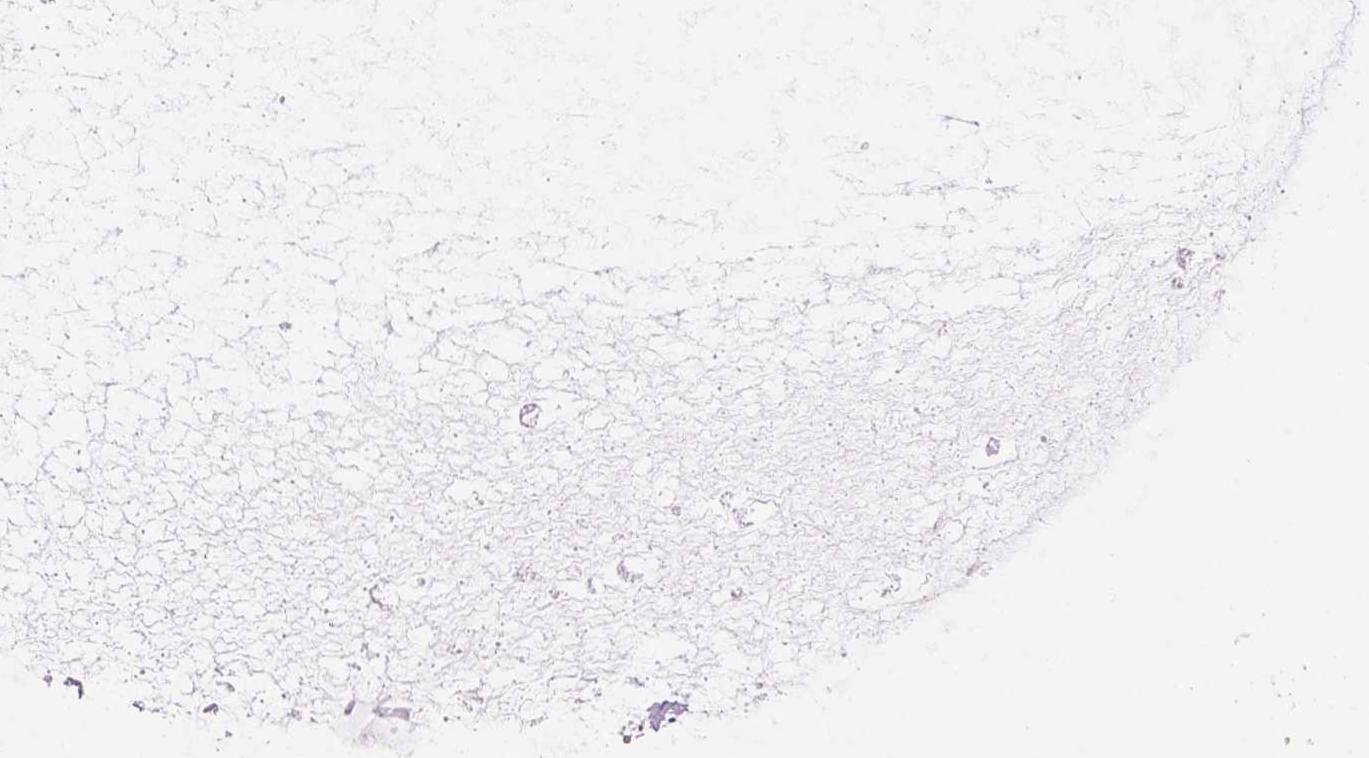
{"staining": {"intensity": "negative", "quantity": "none", "location": "none"}, "tissue": "ovarian cancer", "cell_type": "Tumor cells", "image_type": "cancer", "snomed": [{"axis": "morphology", "description": "Cystadenocarcinoma, mucinous, NOS"}, {"axis": "topography", "description": "Ovary"}], "caption": "There is no significant staining in tumor cells of mucinous cystadenocarcinoma (ovarian).", "gene": "PRRT1", "patient": {"sex": "female", "age": 41}}